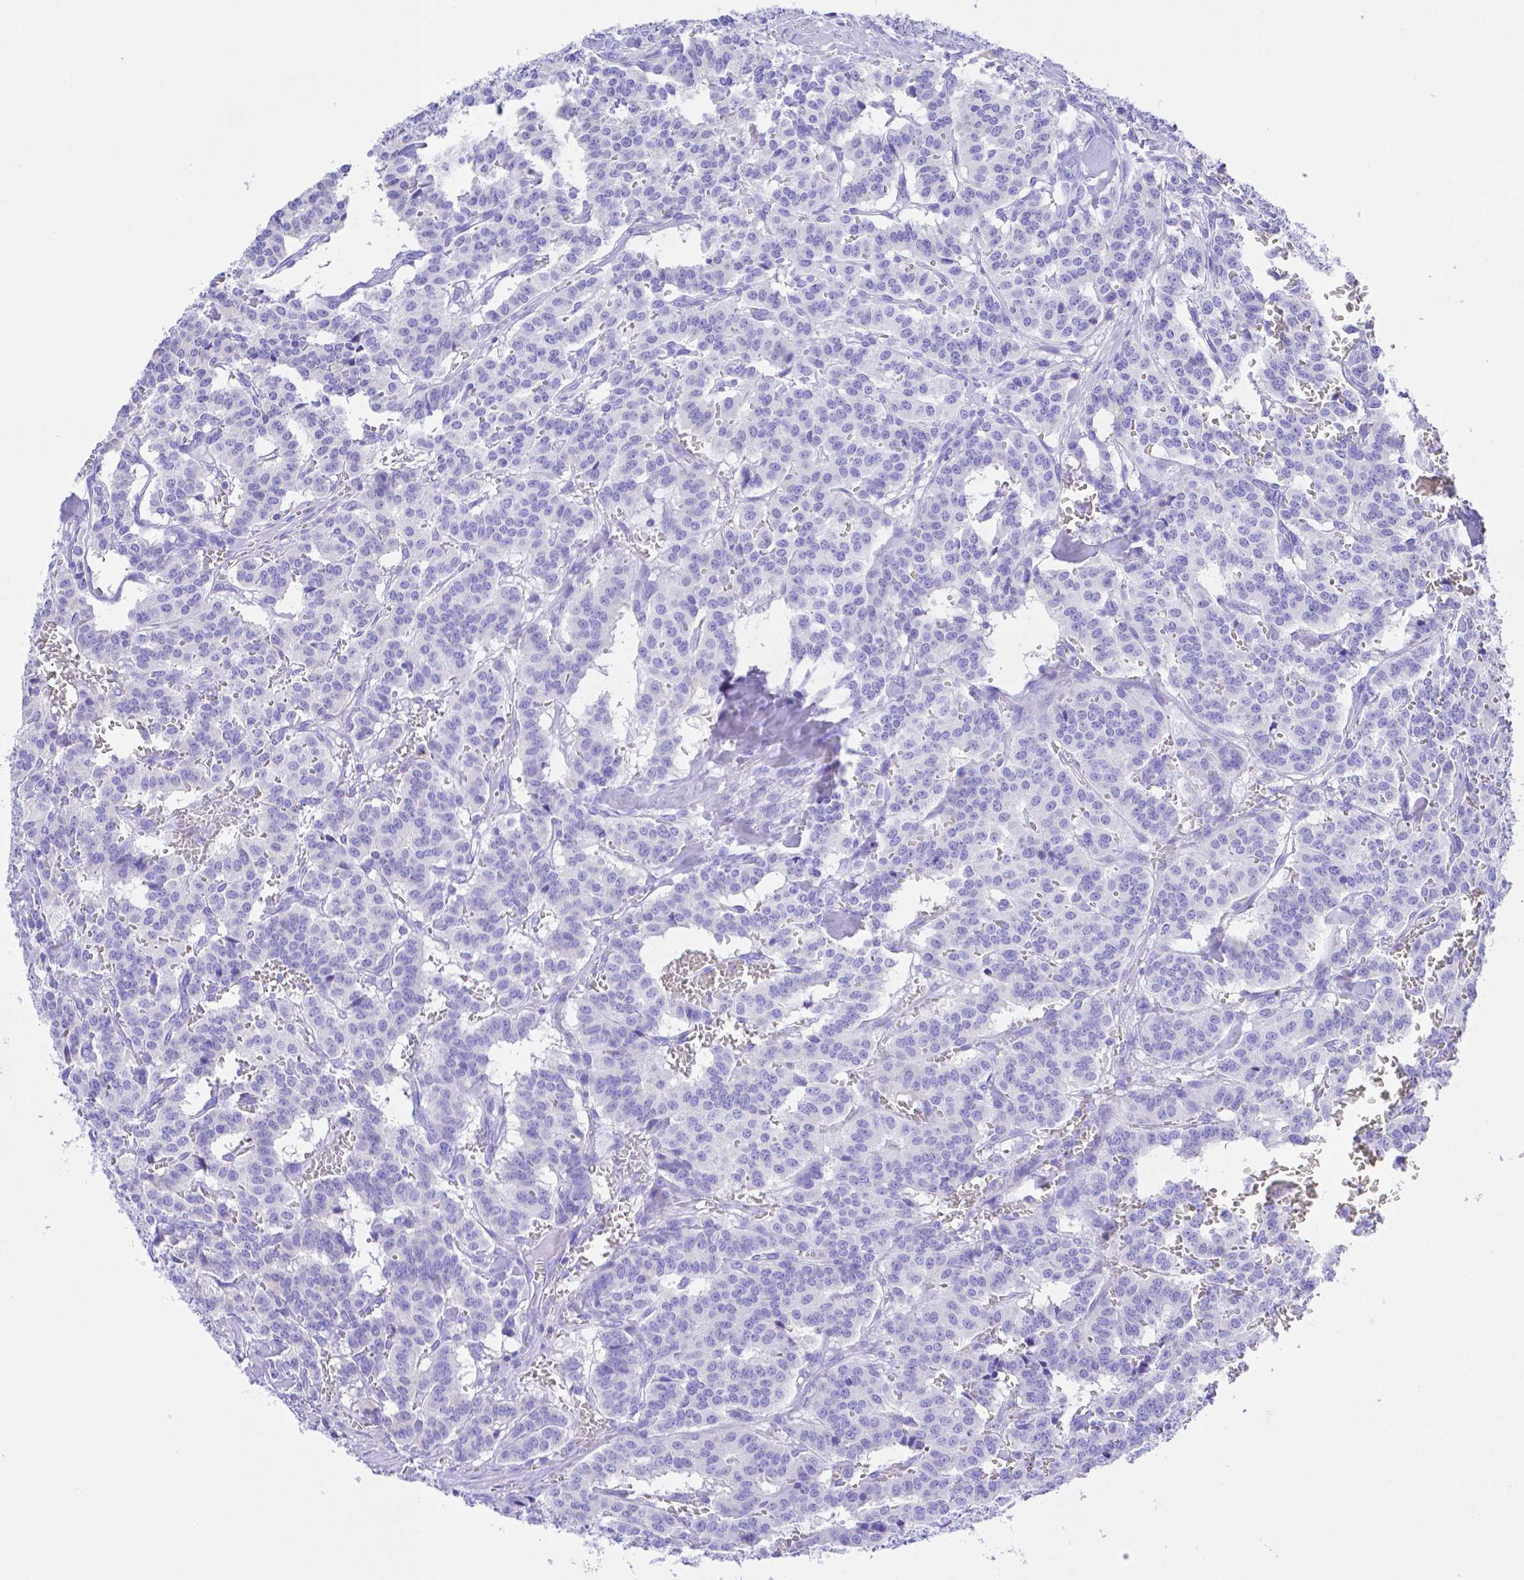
{"staining": {"intensity": "negative", "quantity": "none", "location": "none"}, "tissue": "carcinoid", "cell_type": "Tumor cells", "image_type": "cancer", "snomed": [{"axis": "morphology", "description": "Normal tissue, NOS"}, {"axis": "morphology", "description": "Carcinoid, malignant, NOS"}, {"axis": "topography", "description": "Lung"}], "caption": "Carcinoid was stained to show a protein in brown. There is no significant expression in tumor cells. (DAB (3,3'-diaminobenzidine) immunohistochemistry, high magnification).", "gene": "SMR3A", "patient": {"sex": "female", "age": 46}}